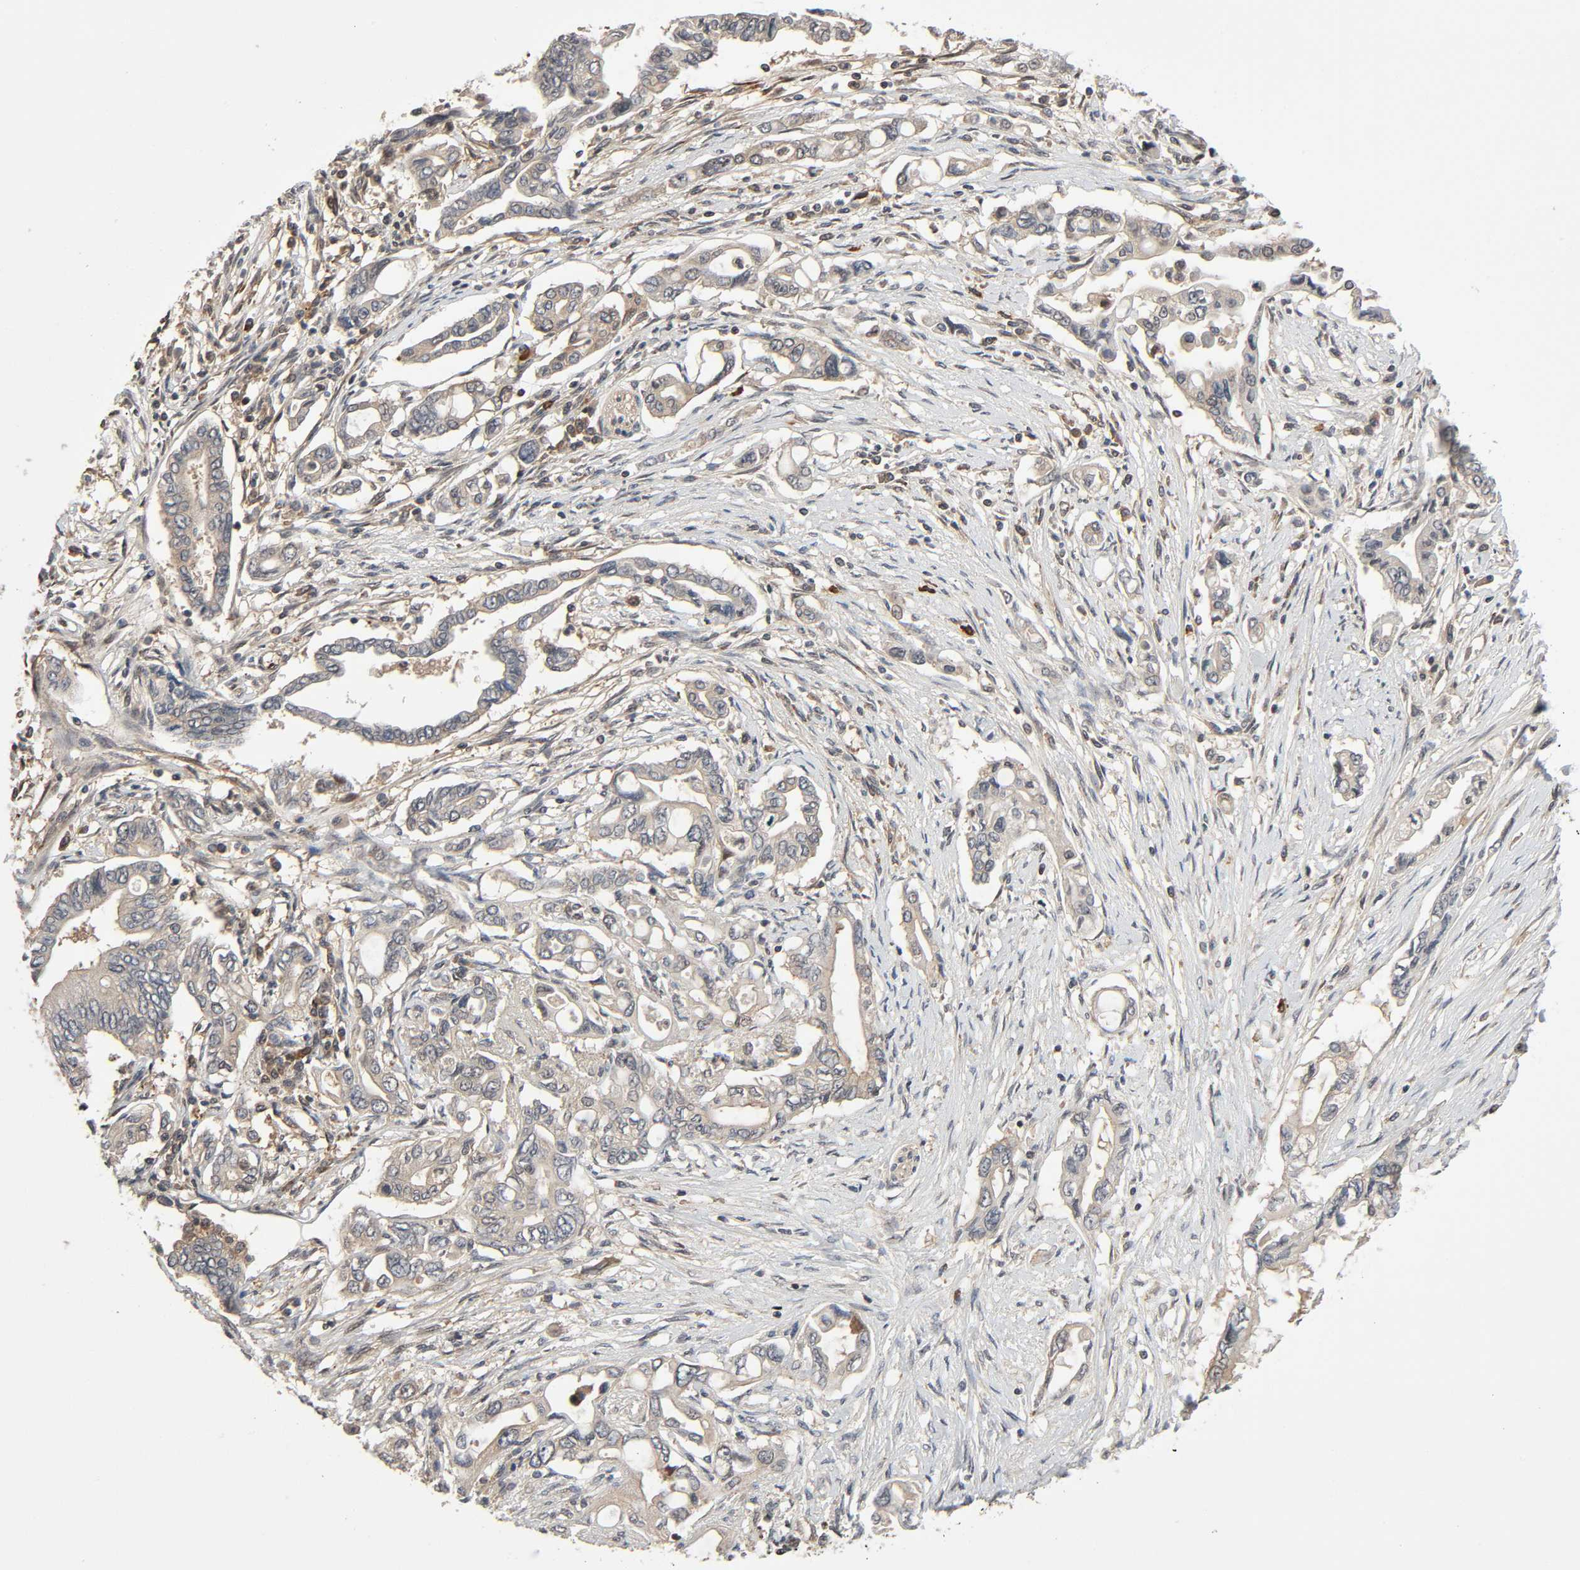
{"staining": {"intensity": "weak", "quantity": ">75%", "location": "cytoplasmic/membranous"}, "tissue": "pancreatic cancer", "cell_type": "Tumor cells", "image_type": "cancer", "snomed": [{"axis": "morphology", "description": "Adenocarcinoma, NOS"}, {"axis": "topography", "description": "Pancreas"}], "caption": "Immunohistochemical staining of human pancreatic cancer shows low levels of weak cytoplasmic/membranous protein expression in about >75% of tumor cells.", "gene": "PPP2R1B", "patient": {"sex": "female", "age": 57}}